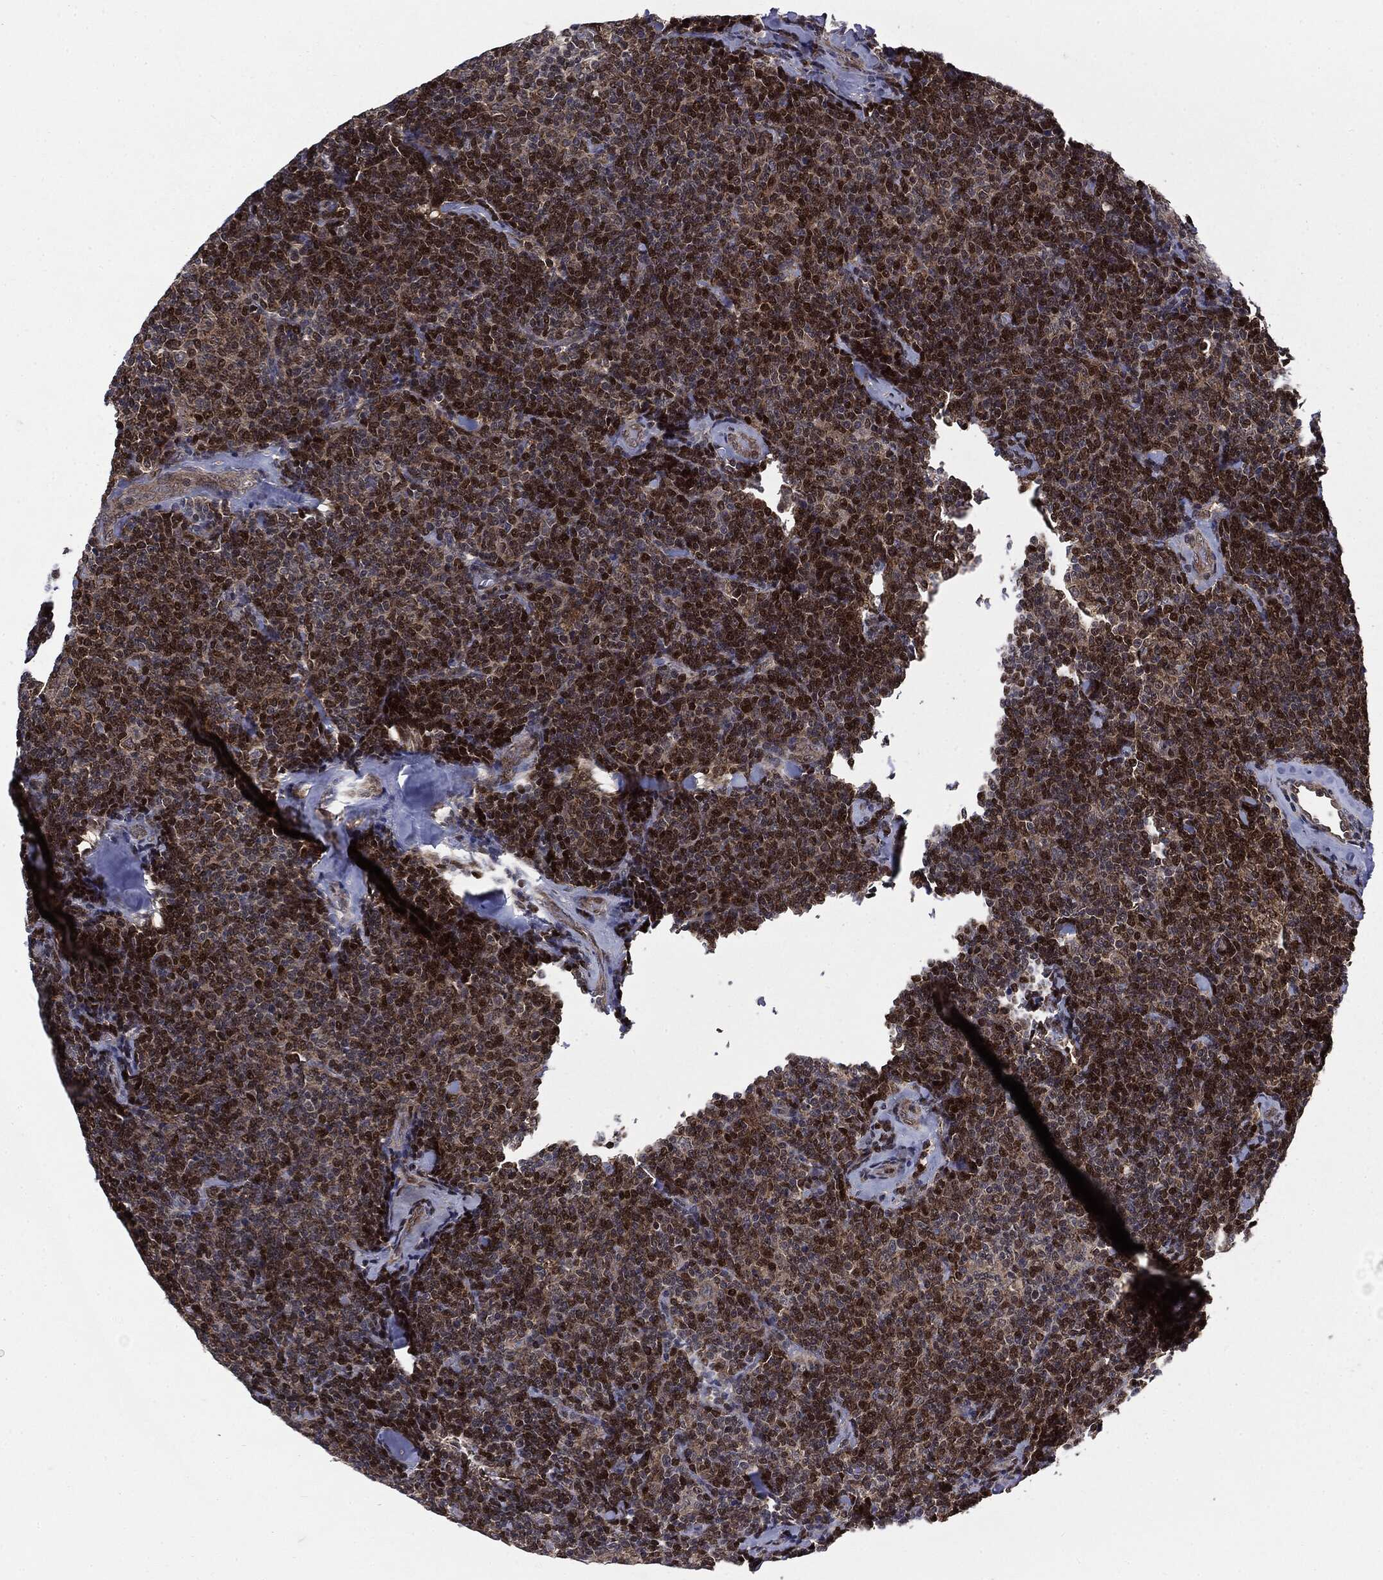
{"staining": {"intensity": "moderate", "quantity": ">75%", "location": "cytoplasmic/membranous,nuclear"}, "tissue": "lymphoma", "cell_type": "Tumor cells", "image_type": "cancer", "snomed": [{"axis": "morphology", "description": "Malignant lymphoma, non-Hodgkin's type, Low grade"}, {"axis": "topography", "description": "Lymph node"}], "caption": "Protein expression analysis of human lymphoma reveals moderate cytoplasmic/membranous and nuclear positivity in approximately >75% of tumor cells. (Brightfield microscopy of DAB IHC at high magnification).", "gene": "PTPA", "patient": {"sex": "female", "age": 56}}